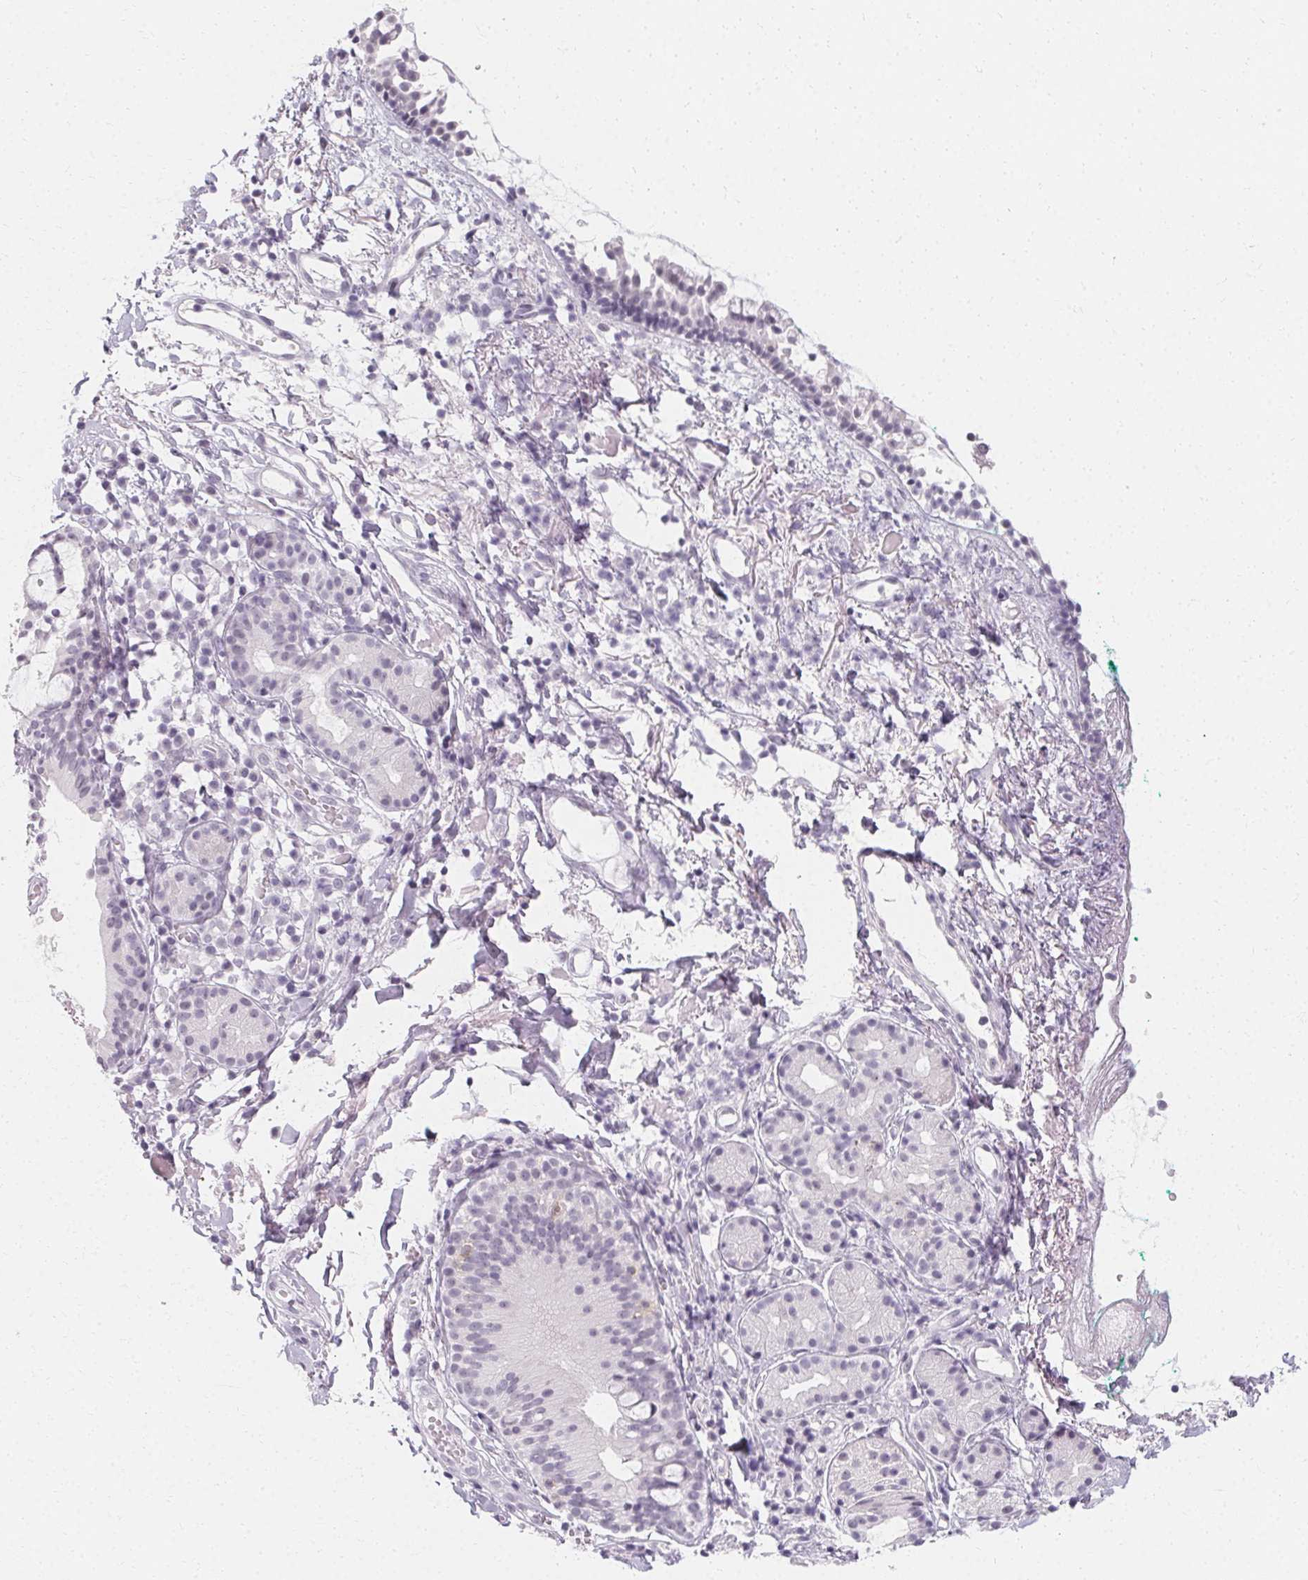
{"staining": {"intensity": "negative", "quantity": "none", "location": "none"}, "tissue": "nasopharynx", "cell_type": "Respiratory epithelial cells", "image_type": "normal", "snomed": [{"axis": "morphology", "description": "Normal tissue, NOS"}, {"axis": "morphology", "description": "Basal cell carcinoma"}, {"axis": "topography", "description": "Cartilage tissue"}, {"axis": "topography", "description": "Nasopharynx"}, {"axis": "topography", "description": "Oral tissue"}], "caption": "This is an immunohistochemistry (IHC) histopathology image of normal nasopharynx. There is no positivity in respiratory epithelial cells.", "gene": "SYNPR", "patient": {"sex": "female", "age": 77}}